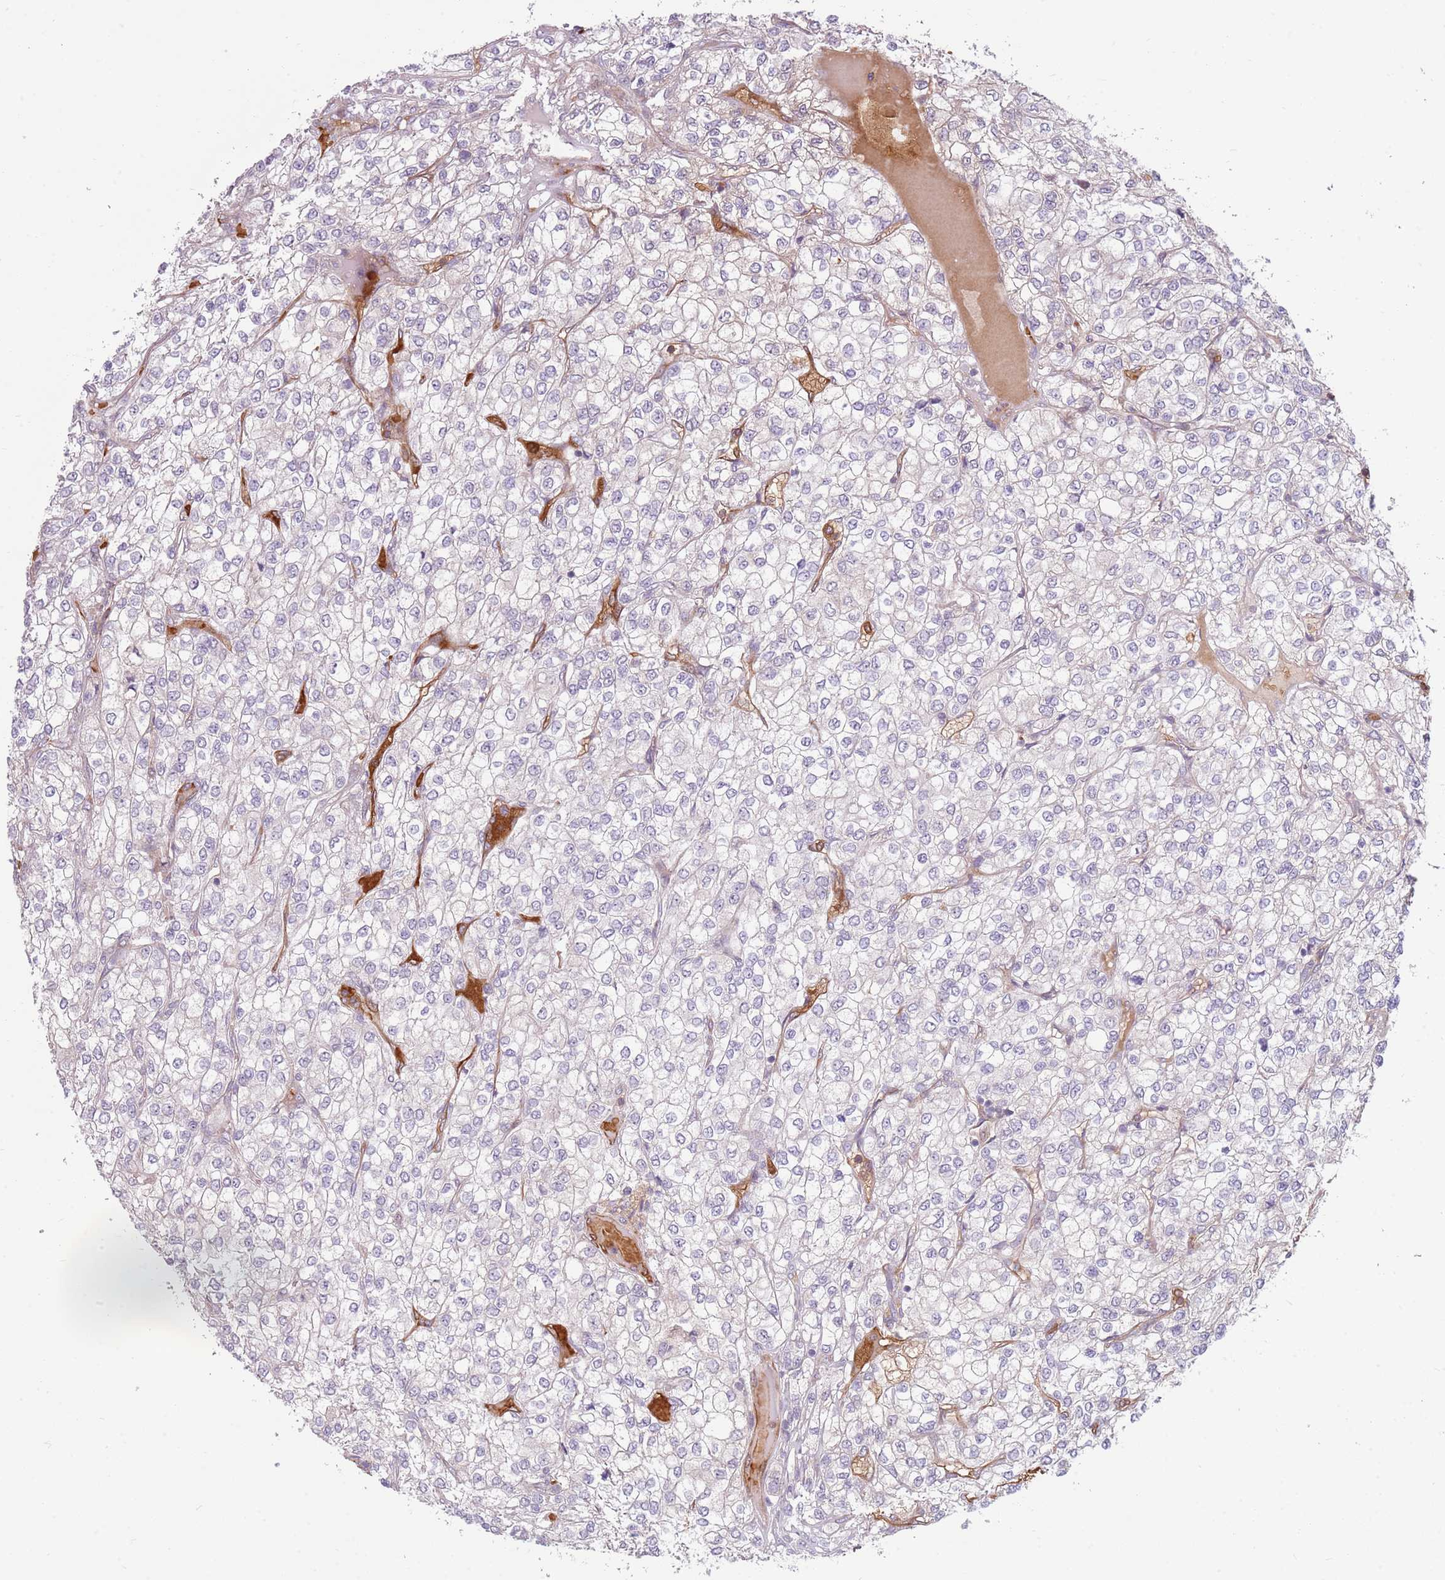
{"staining": {"intensity": "negative", "quantity": "none", "location": "none"}, "tissue": "renal cancer", "cell_type": "Tumor cells", "image_type": "cancer", "snomed": [{"axis": "morphology", "description": "Adenocarcinoma, NOS"}, {"axis": "topography", "description": "Kidney"}], "caption": "The immunohistochemistry (IHC) histopathology image has no significant staining in tumor cells of renal adenocarcinoma tissue. (DAB (3,3'-diaminobenzidine) immunohistochemistry (IHC) visualized using brightfield microscopy, high magnification).", "gene": "HSPA14", "patient": {"sex": "male", "age": 80}}